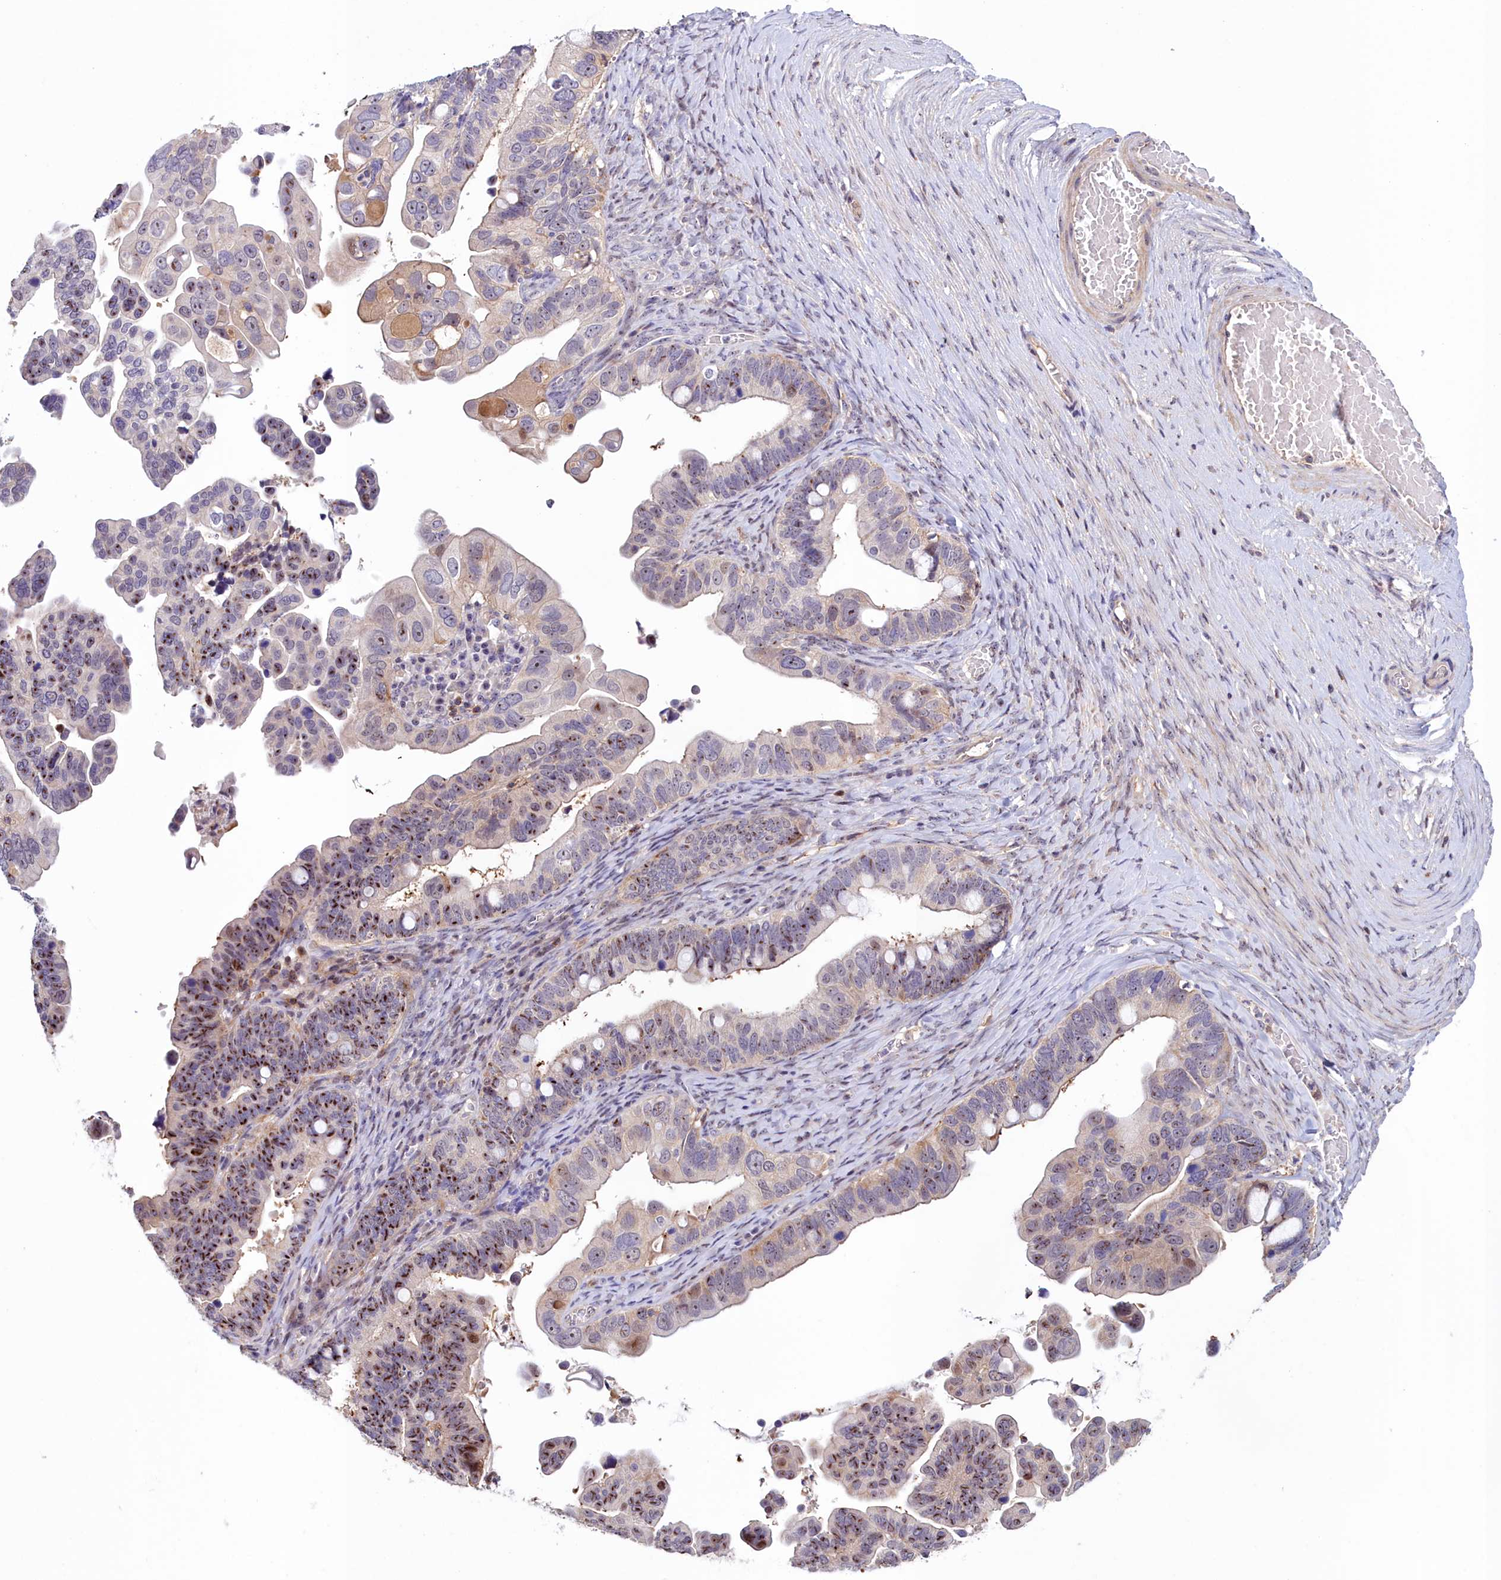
{"staining": {"intensity": "strong", "quantity": "25%-75%", "location": "nuclear"}, "tissue": "ovarian cancer", "cell_type": "Tumor cells", "image_type": "cancer", "snomed": [{"axis": "morphology", "description": "Cystadenocarcinoma, serous, NOS"}, {"axis": "topography", "description": "Ovary"}], "caption": "Human ovarian cancer (serous cystadenocarcinoma) stained with a brown dye exhibits strong nuclear positive positivity in approximately 25%-75% of tumor cells.", "gene": "NEURL4", "patient": {"sex": "female", "age": 56}}